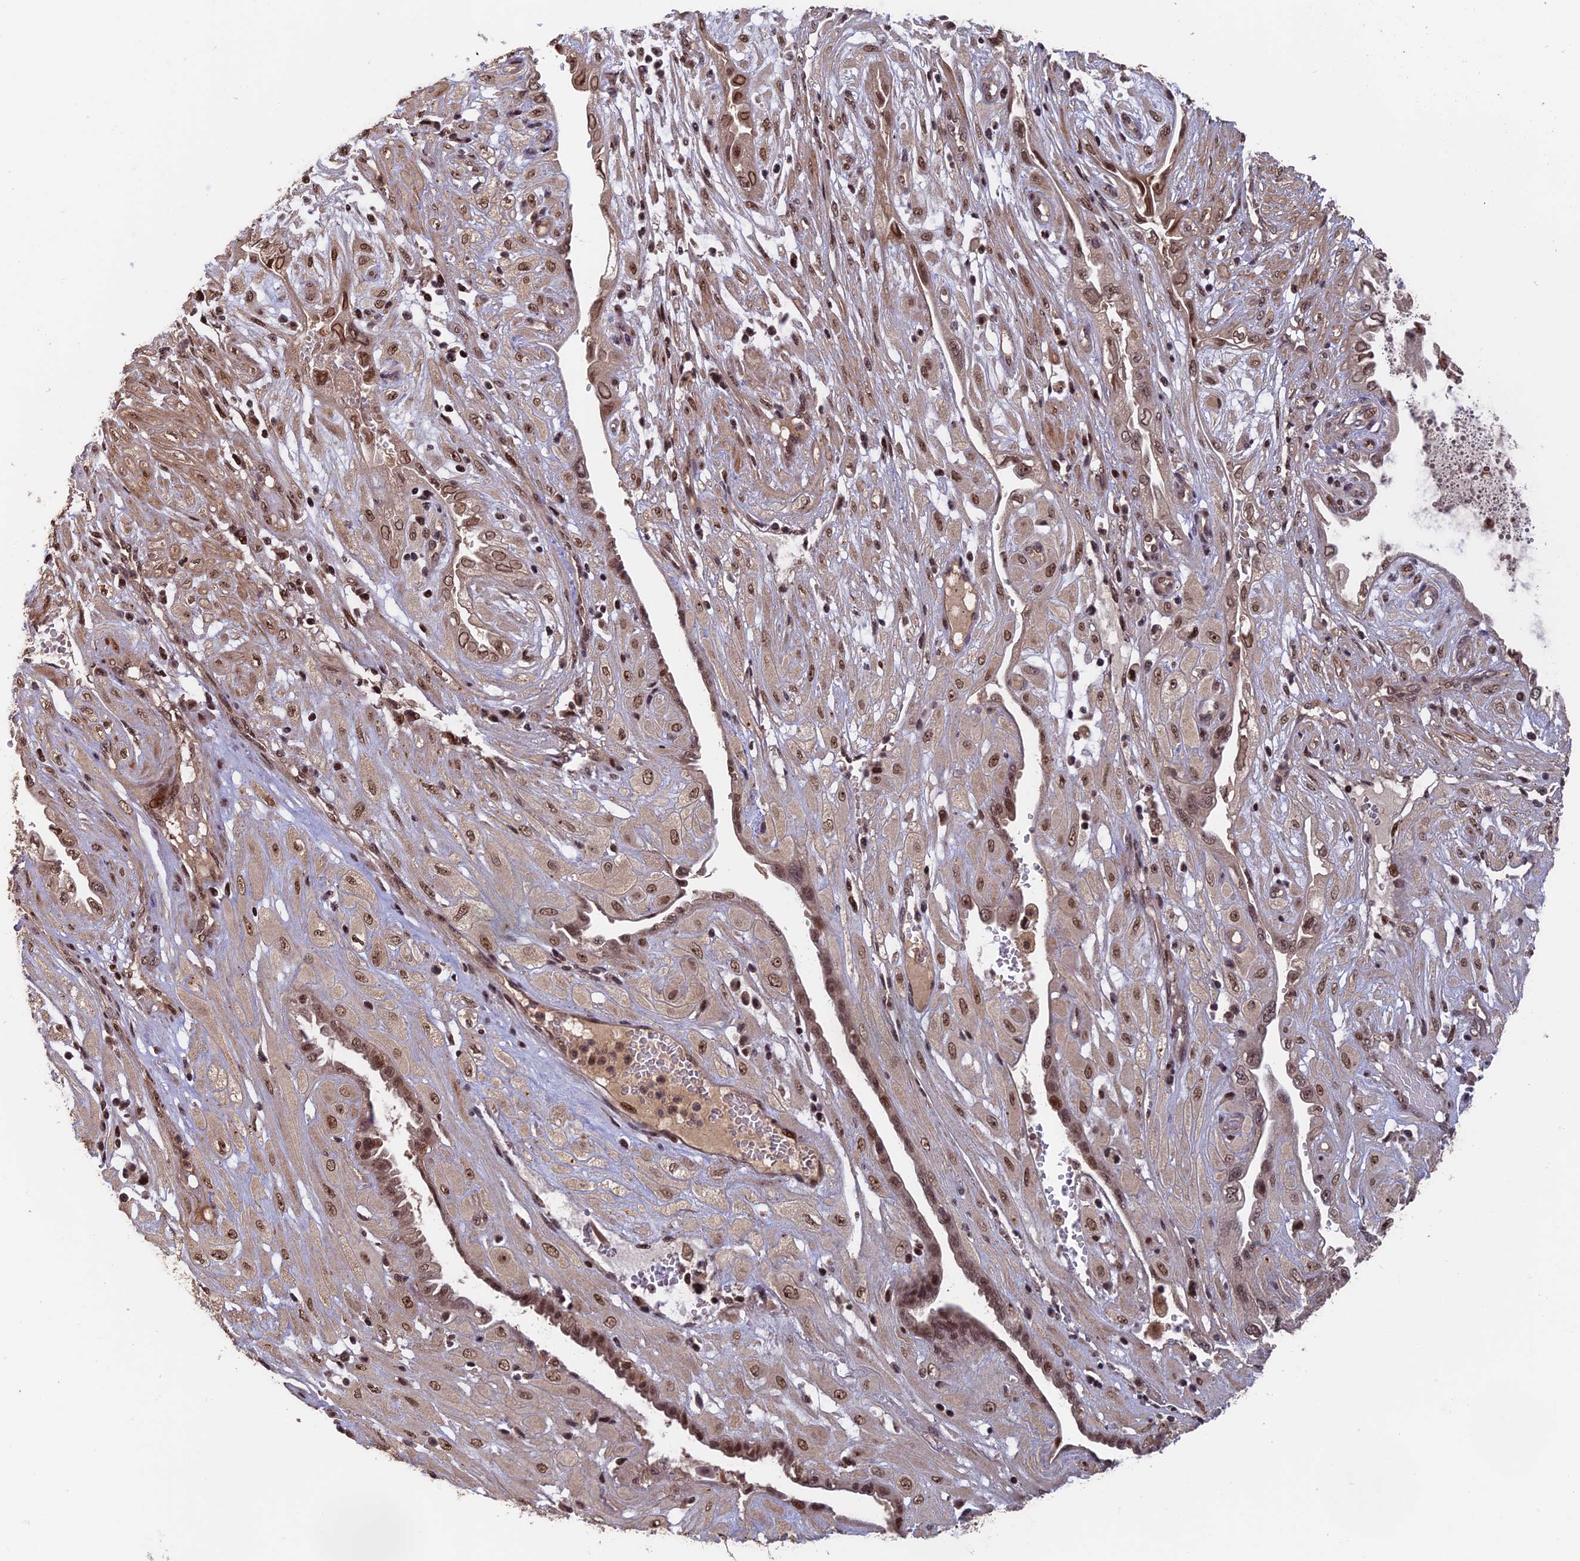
{"staining": {"intensity": "moderate", "quantity": ">75%", "location": "cytoplasmic/membranous,nuclear"}, "tissue": "cervical cancer", "cell_type": "Tumor cells", "image_type": "cancer", "snomed": [{"axis": "morphology", "description": "Squamous cell carcinoma, NOS"}, {"axis": "topography", "description": "Cervix"}], "caption": "An image of human cervical squamous cell carcinoma stained for a protein demonstrates moderate cytoplasmic/membranous and nuclear brown staining in tumor cells.", "gene": "OSBPL1A", "patient": {"sex": "female", "age": 36}}